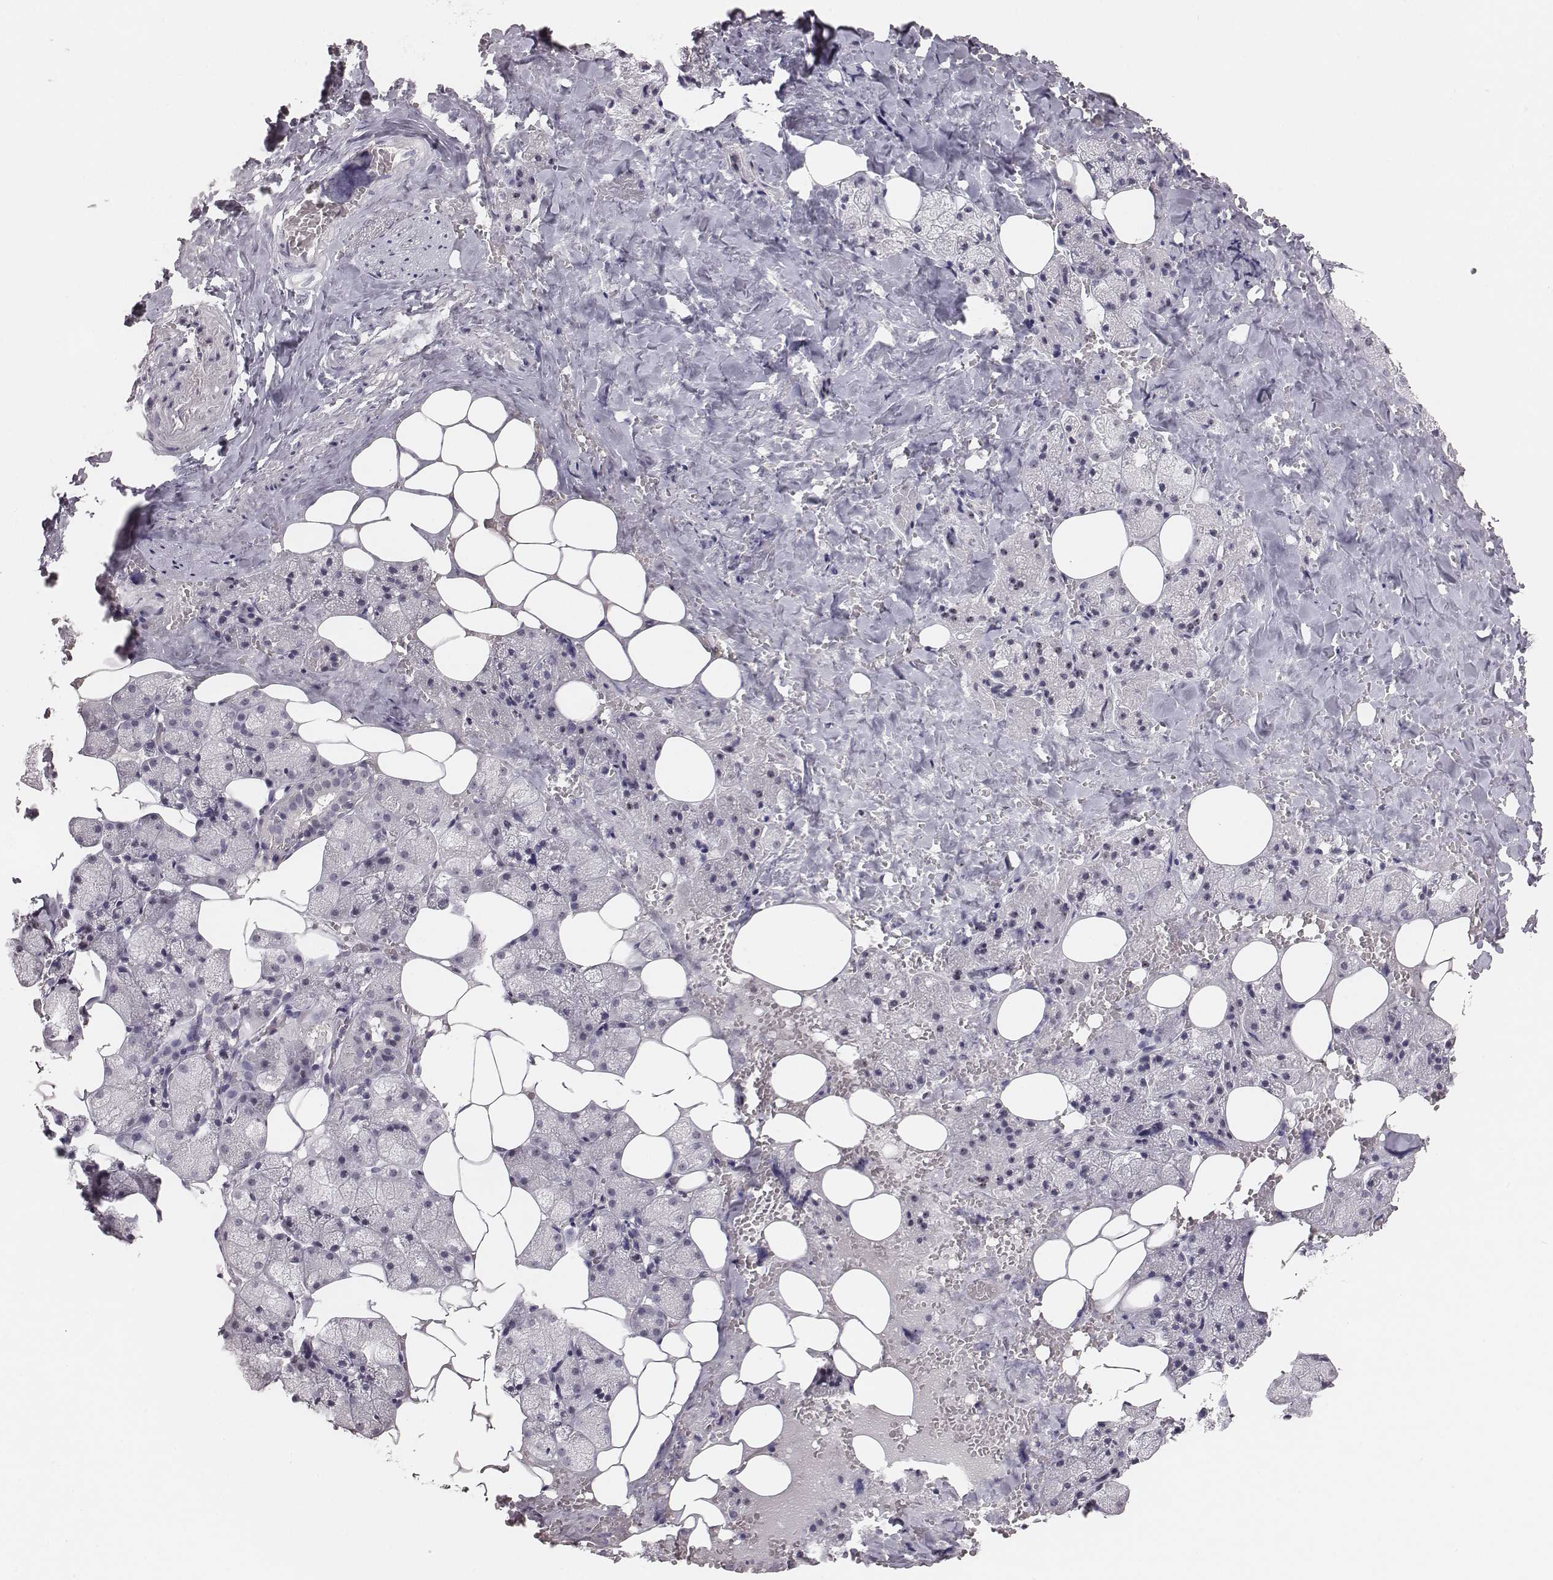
{"staining": {"intensity": "weak", "quantity": "25%-75%", "location": "nuclear"}, "tissue": "salivary gland", "cell_type": "Glandular cells", "image_type": "normal", "snomed": [{"axis": "morphology", "description": "Normal tissue, NOS"}, {"axis": "topography", "description": "Salivary gland"}], "caption": "High-power microscopy captured an IHC image of normal salivary gland, revealing weak nuclear staining in approximately 25%-75% of glandular cells. The staining was performed using DAB to visualize the protein expression in brown, while the nuclei were stained in blue with hematoxylin (Magnification: 20x).", "gene": "NIFK", "patient": {"sex": "male", "age": 38}}